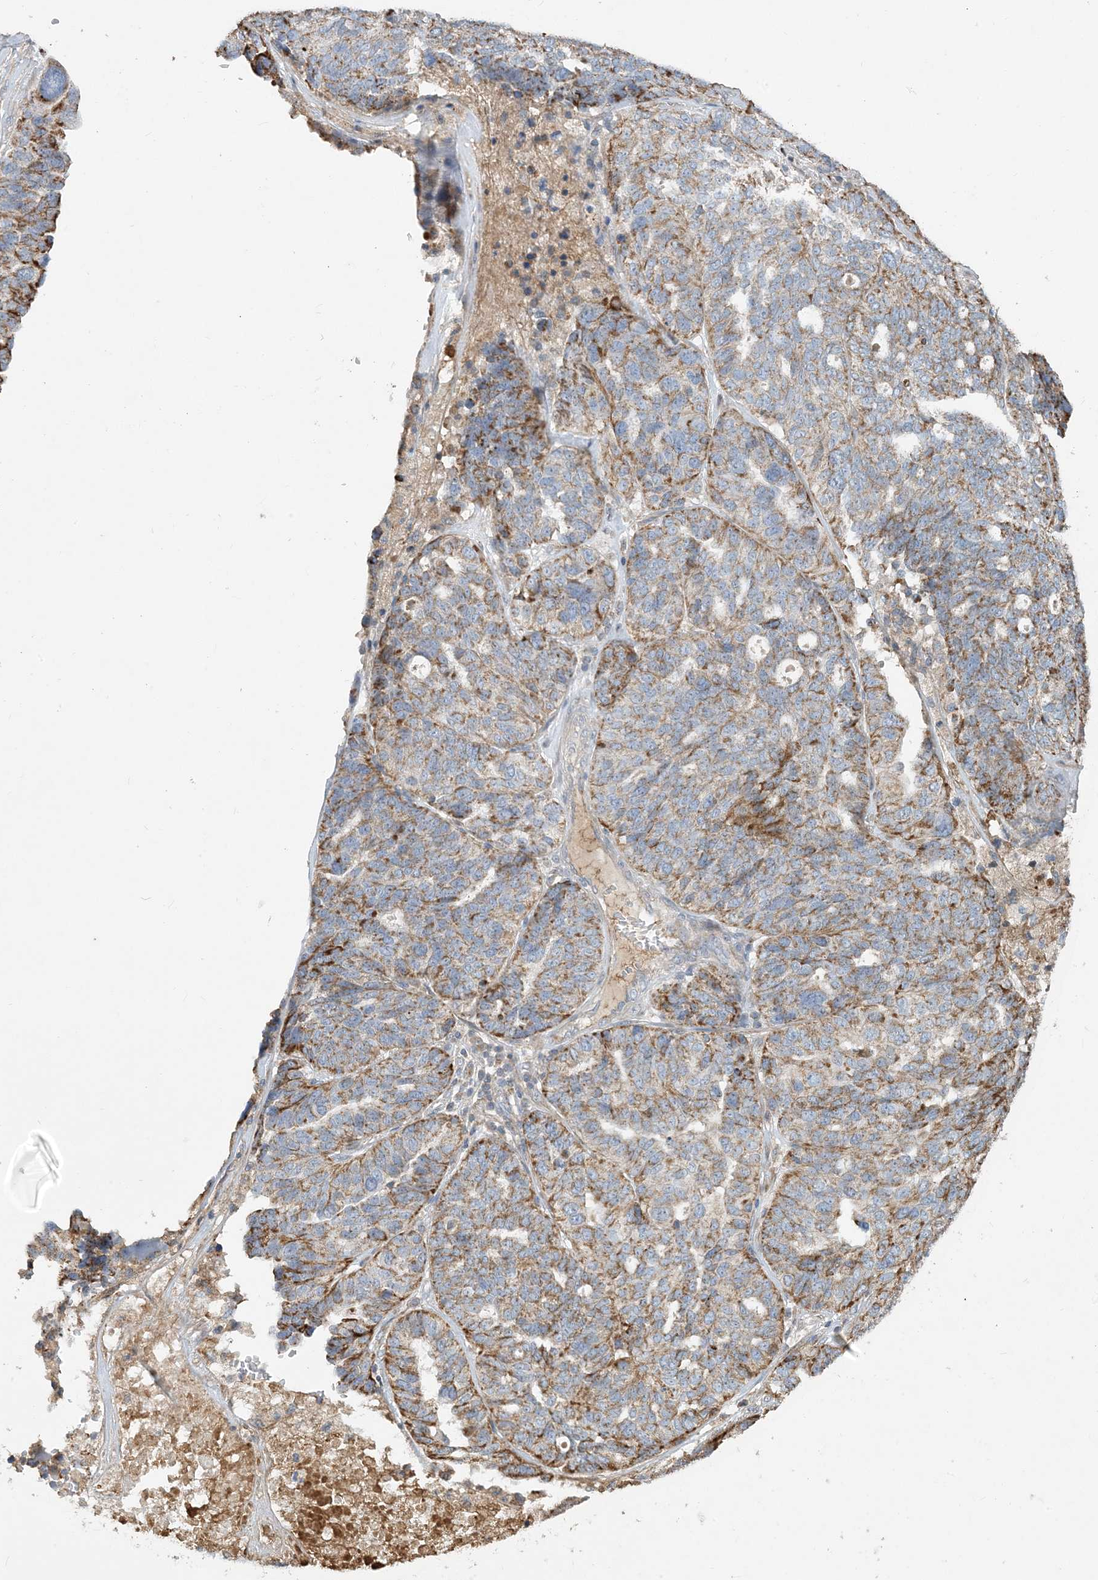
{"staining": {"intensity": "moderate", "quantity": "25%-75%", "location": "cytoplasmic/membranous"}, "tissue": "ovarian cancer", "cell_type": "Tumor cells", "image_type": "cancer", "snomed": [{"axis": "morphology", "description": "Cystadenocarcinoma, serous, NOS"}, {"axis": "topography", "description": "Ovary"}], "caption": "Immunohistochemistry (IHC) of human ovarian cancer (serous cystadenocarcinoma) demonstrates medium levels of moderate cytoplasmic/membranous staining in approximately 25%-75% of tumor cells. (DAB IHC, brown staining for protein, blue staining for nuclei).", "gene": "ECHDC1", "patient": {"sex": "female", "age": 59}}